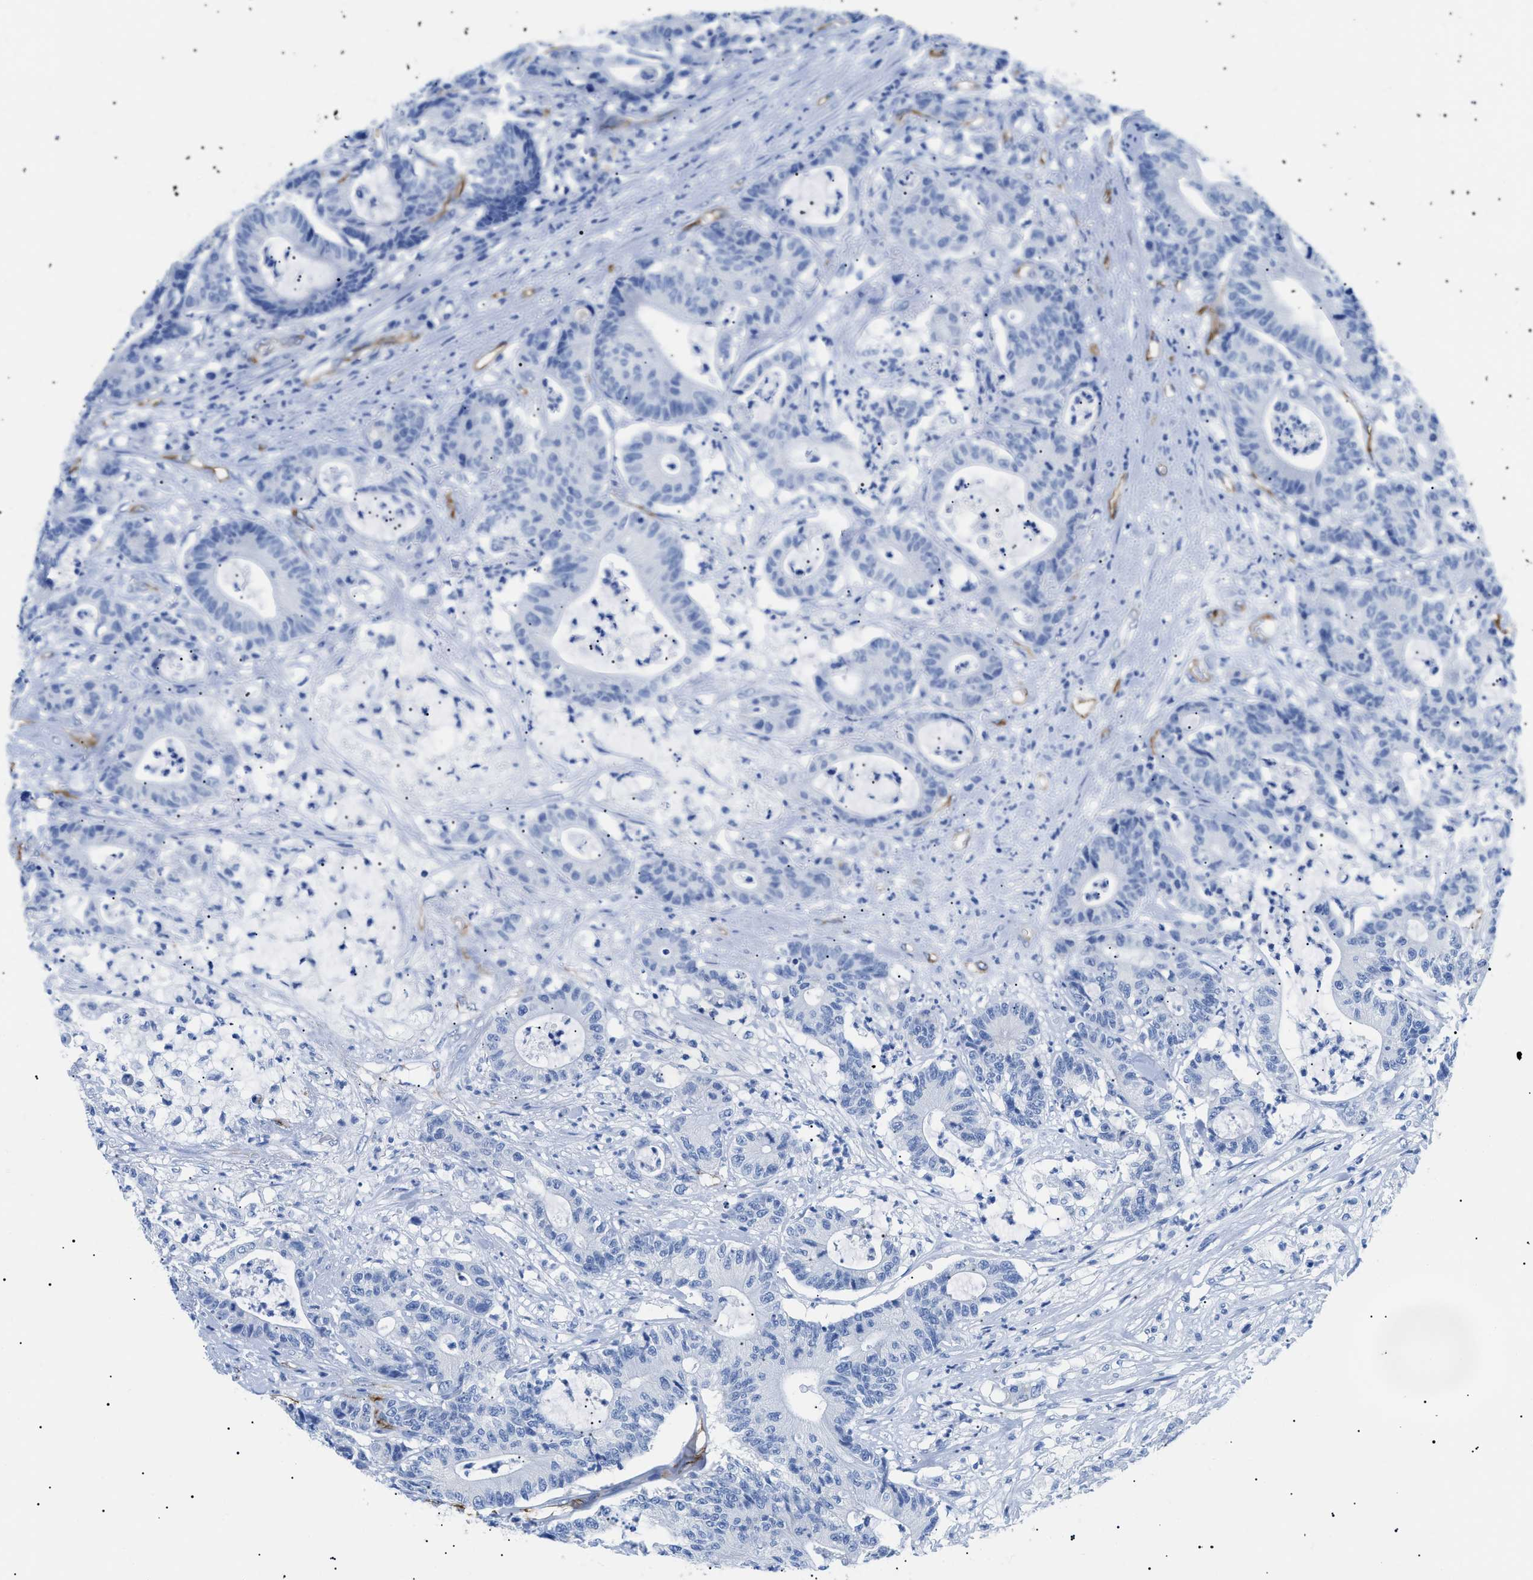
{"staining": {"intensity": "negative", "quantity": "none", "location": "none"}, "tissue": "colorectal cancer", "cell_type": "Tumor cells", "image_type": "cancer", "snomed": [{"axis": "morphology", "description": "Adenocarcinoma, NOS"}, {"axis": "topography", "description": "Colon"}], "caption": "Tumor cells show no significant expression in colorectal adenocarcinoma.", "gene": "PODXL", "patient": {"sex": "female", "age": 84}}